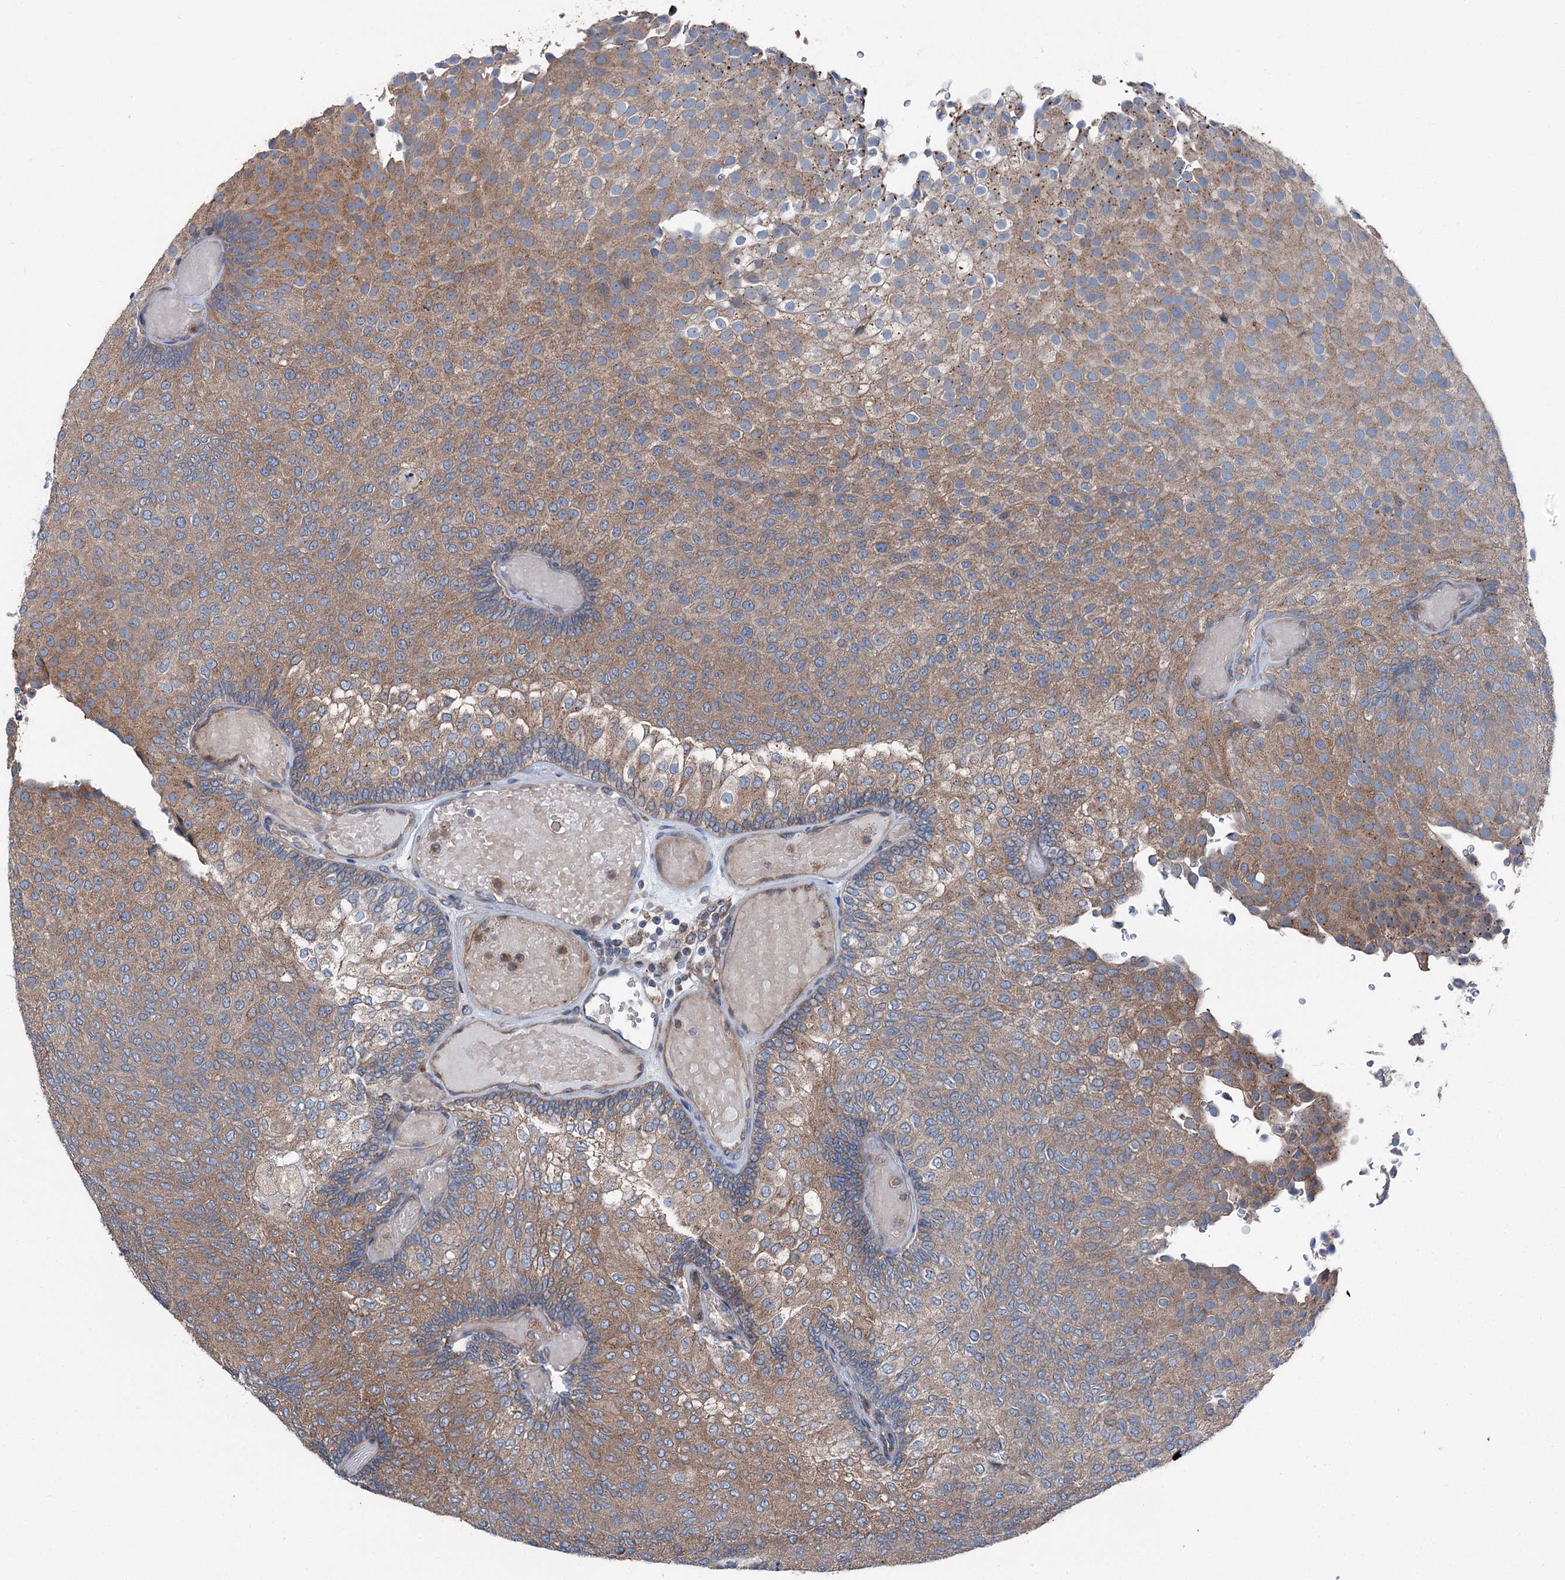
{"staining": {"intensity": "moderate", "quantity": ">75%", "location": "cytoplasmic/membranous"}, "tissue": "urothelial cancer", "cell_type": "Tumor cells", "image_type": "cancer", "snomed": [{"axis": "morphology", "description": "Urothelial carcinoma, Low grade"}, {"axis": "topography", "description": "Urinary bladder"}], "caption": "Urothelial carcinoma (low-grade) stained for a protein (brown) exhibits moderate cytoplasmic/membranous positive positivity in approximately >75% of tumor cells.", "gene": "RUFY1", "patient": {"sex": "male", "age": 78}}